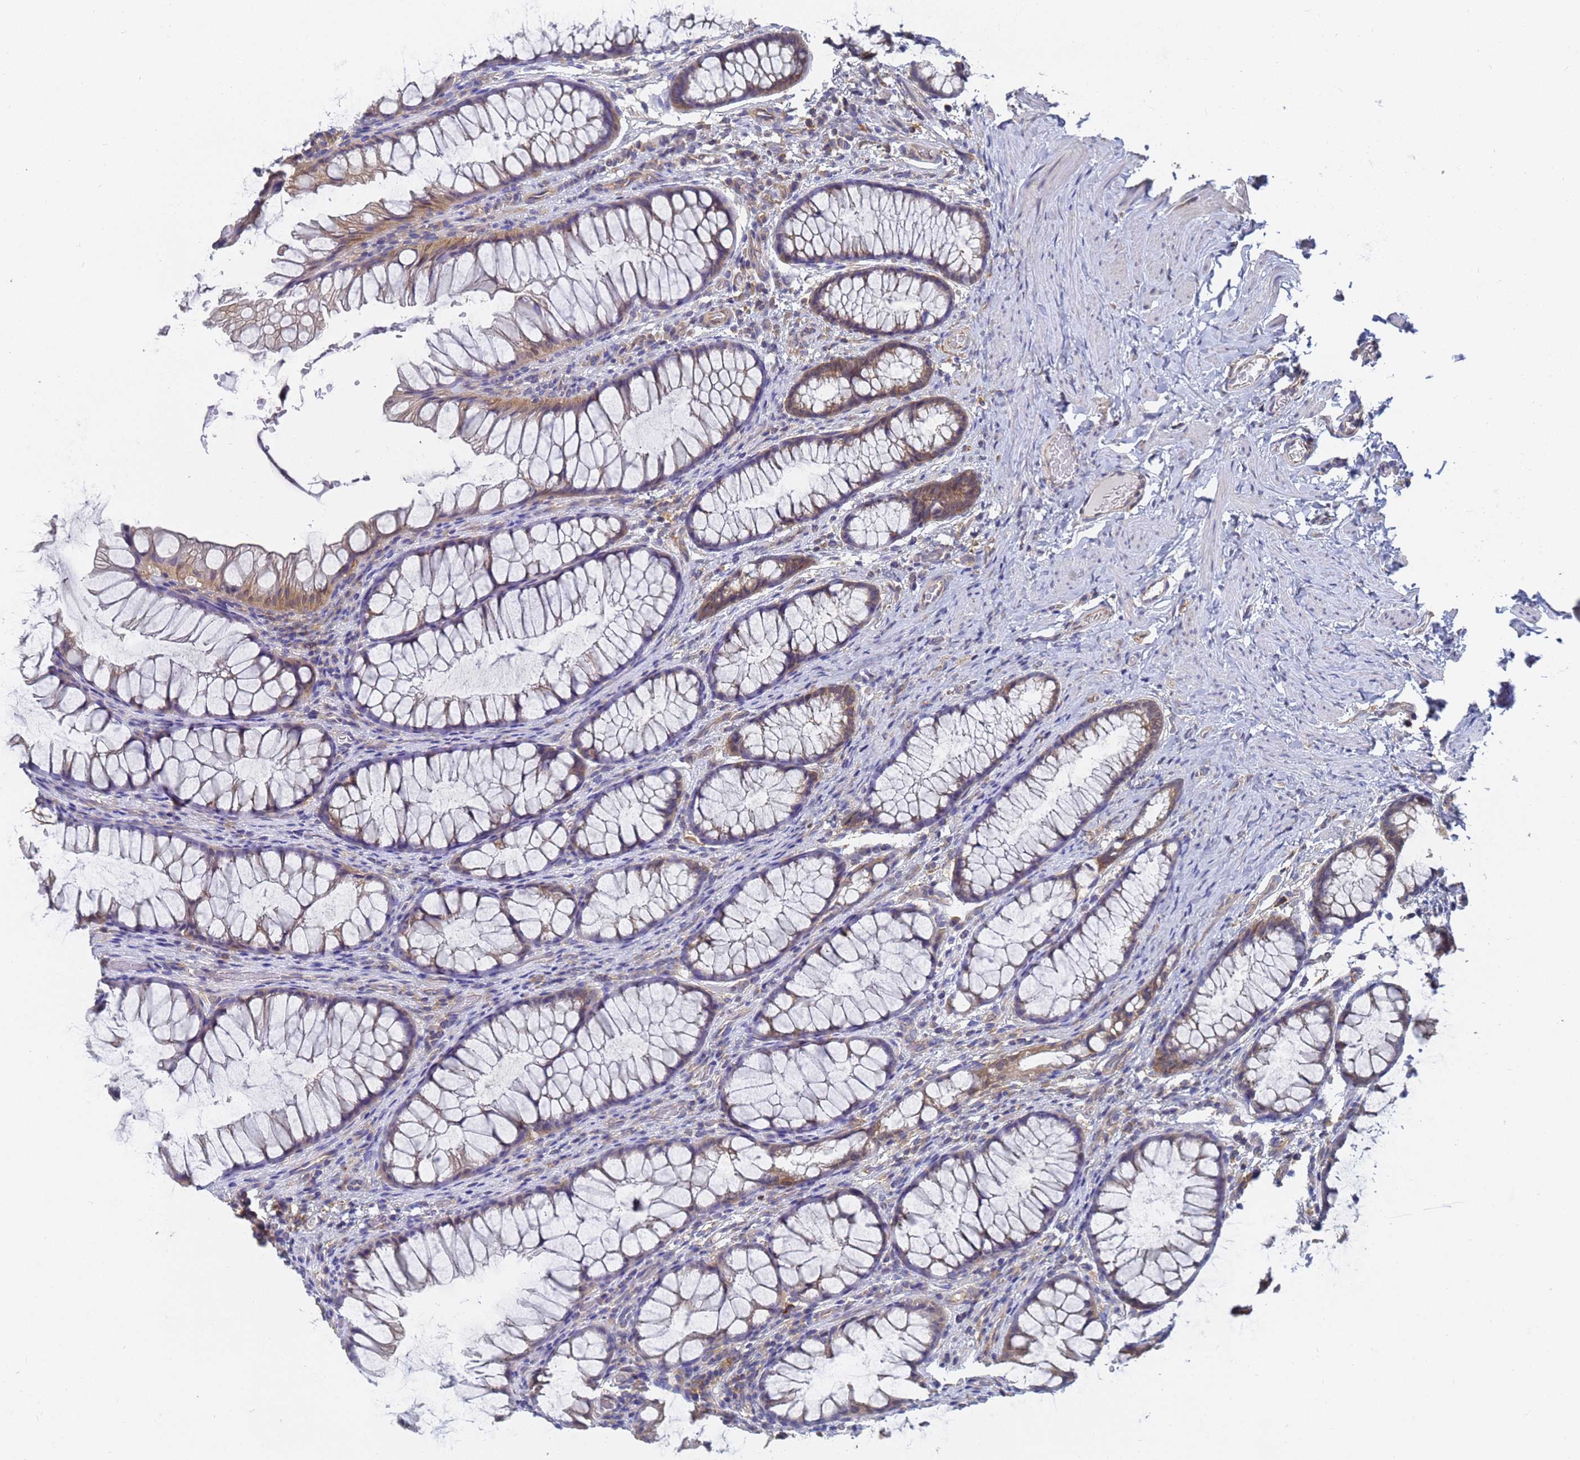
{"staining": {"intensity": "weak", "quantity": ">75%", "location": "cytoplasmic/membranous"}, "tissue": "colon", "cell_type": "Endothelial cells", "image_type": "normal", "snomed": [{"axis": "morphology", "description": "Normal tissue, NOS"}, {"axis": "topography", "description": "Colon"}], "caption": "Brown immunohistochemical staining in benign colon exhibits weak cytoplasmic/membranous positivity in about >75% of endothelial cells.", "gene": "ALS2CL", "patient": {"sex": "female", "age": 62}}